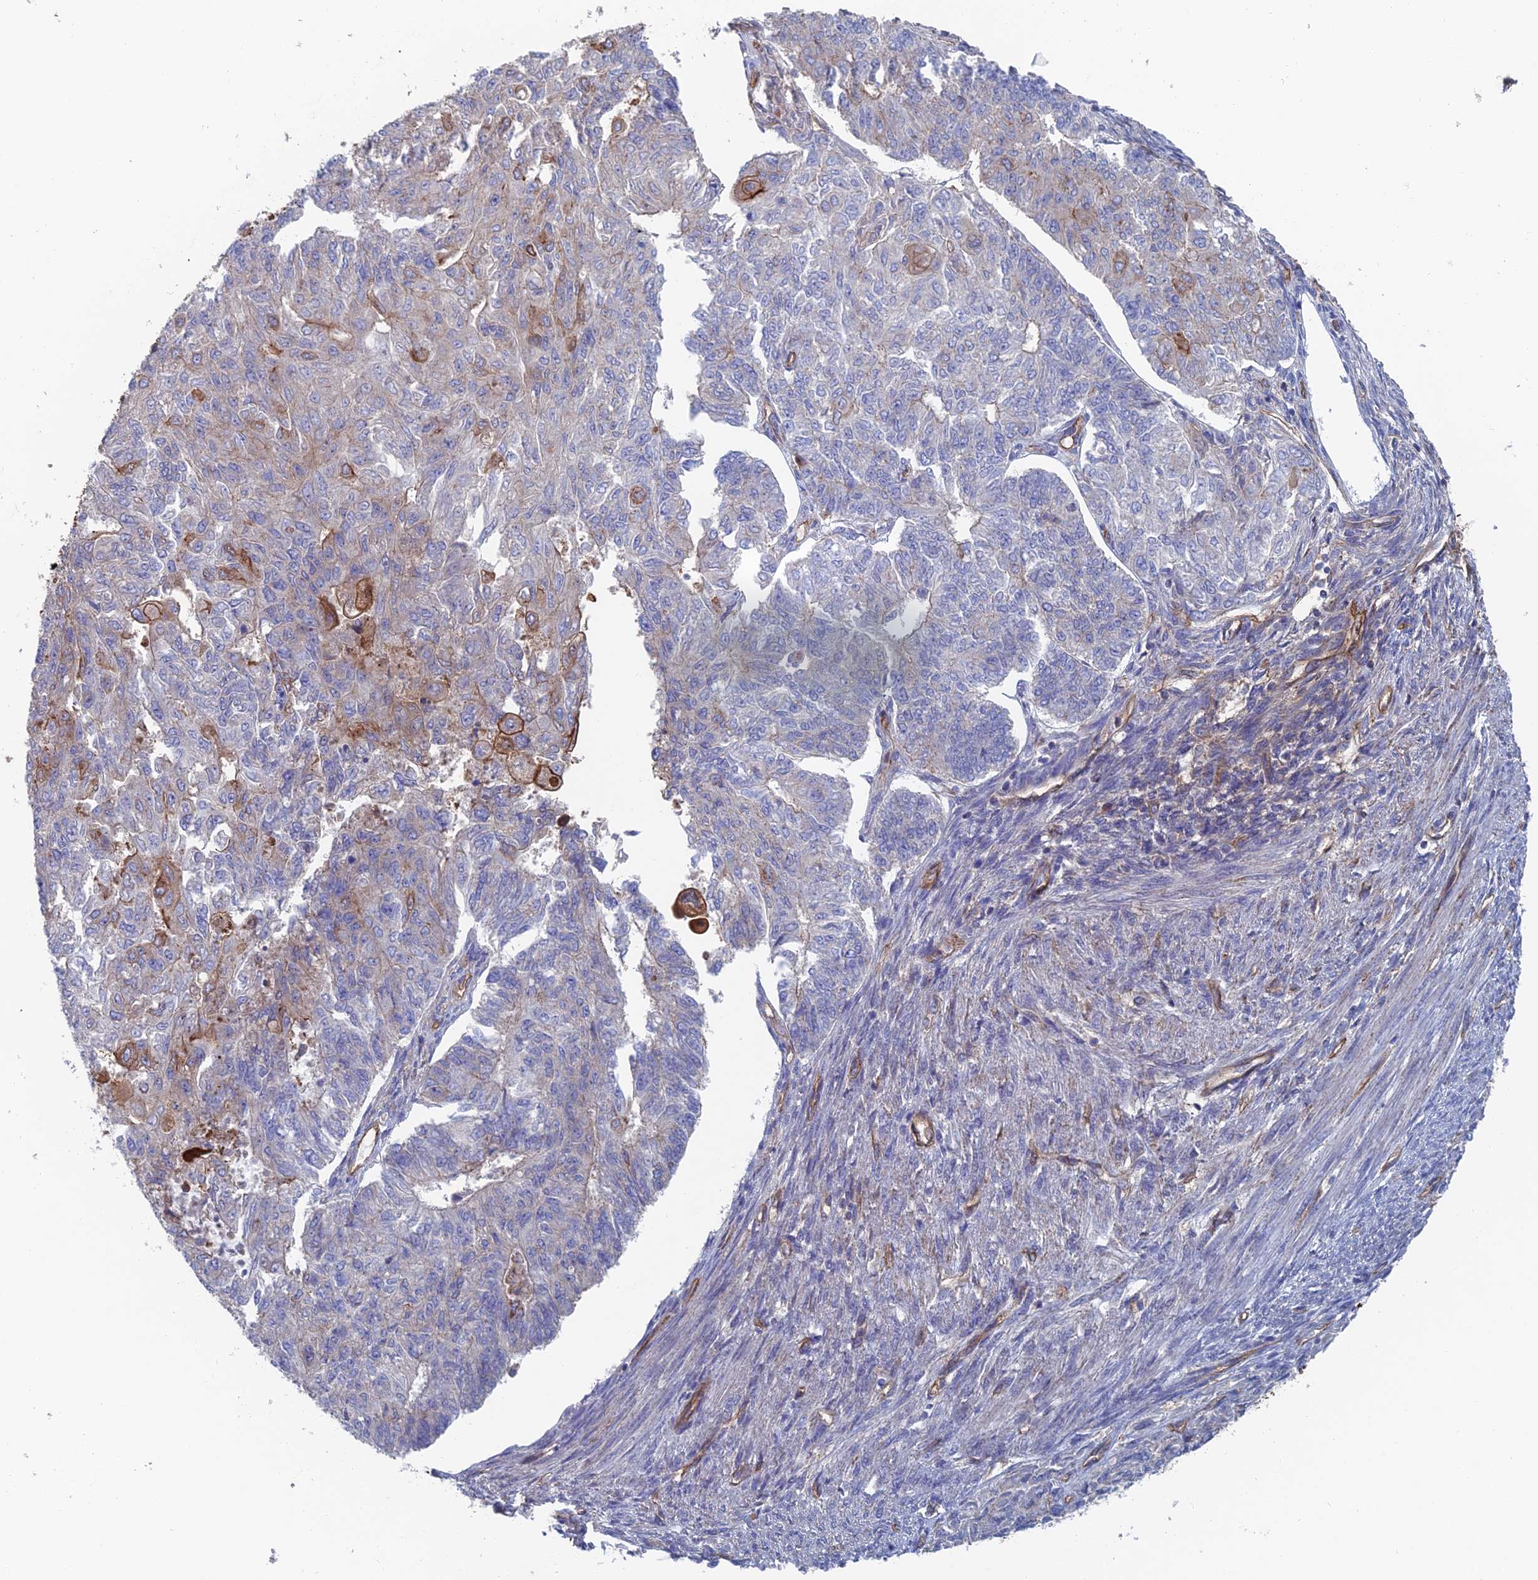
{"staining": {"intensity": "moderate", "quantity": "<25%", "location": "cytoplasmic/membranous,nuclear"}, "tissue": "endometrial cancer", "cell_type": "Tumor cells", "image_type": "cancer", "snomed": [{"axis": "morphology", "description": "Adenocarcinoma, NOS"}, {"axis": "topography", "description": "Endometrium"}], "caption": "DAB (3,3'-diaminobenzidine) immunohistochemical staining of human endometrial cancer exhibits moderate cytoplasmic/membranous and nuclear protein positivity in approximately <25% of tumor cells.", "gene": "SNX11", "patient": {"sex": "female", "age": 32}}